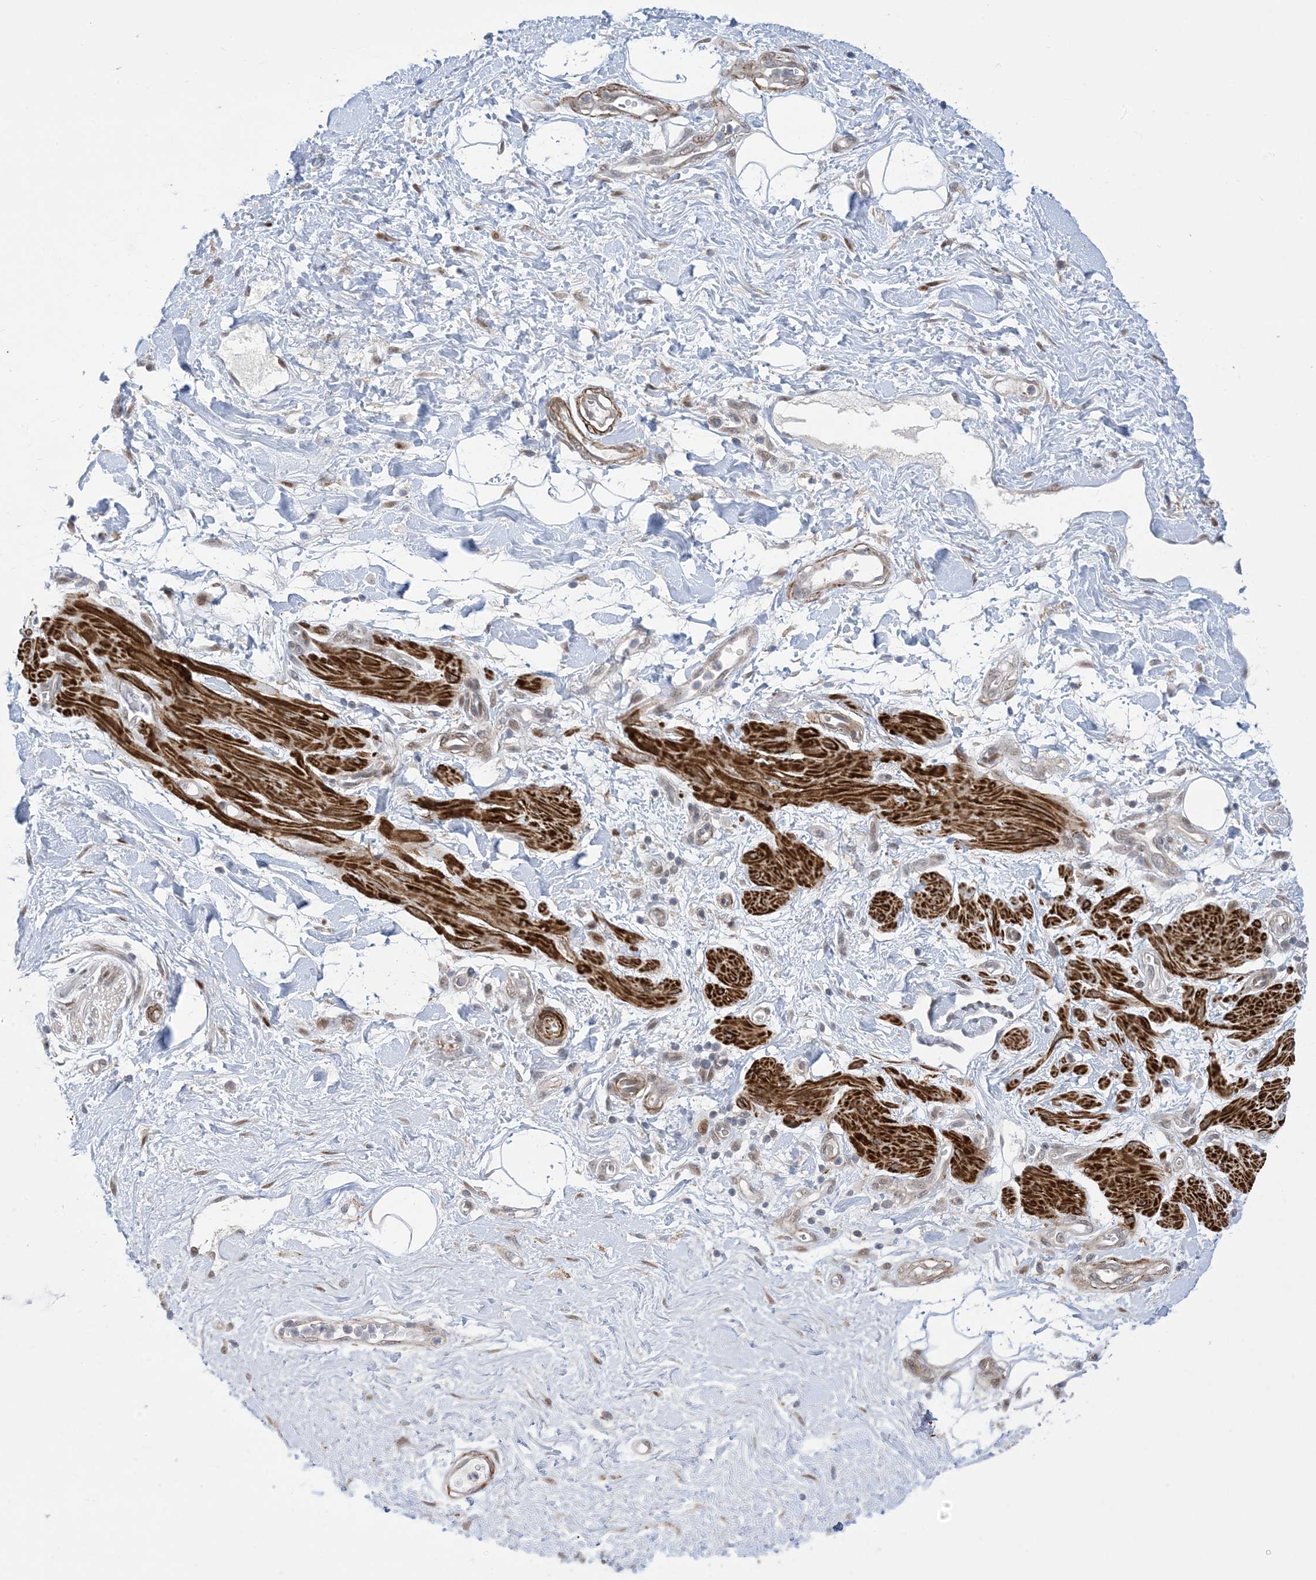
{"staining": {"intensity": "negative", "quantity": "none", "location": "none"}, "tissue": "adipose tissue", "cell_type": "Adipocytes", "image_type": "normal", "snomed": [{"axis": "morphology", "description": "Normal tissue, NOS"}, {"axis": "morphology", "description": "Adenocarcinoma, NOS"}, {"axis": "topography", "description": "Pancreas"}, {"axis": "topography", "description": "Peripheral nerve tissue"}], "caption": "A histopathology image of adipose tissue stained for a protein exhibits no brown staining in adipocytes. The staining is performed using DAB (3,3'-diaminobenzidine) brown chromogen with nuclei counter-stained in using hematoxylin.", "gene": "ZNF8", "patient": {"sex": "male", "age": 59}}